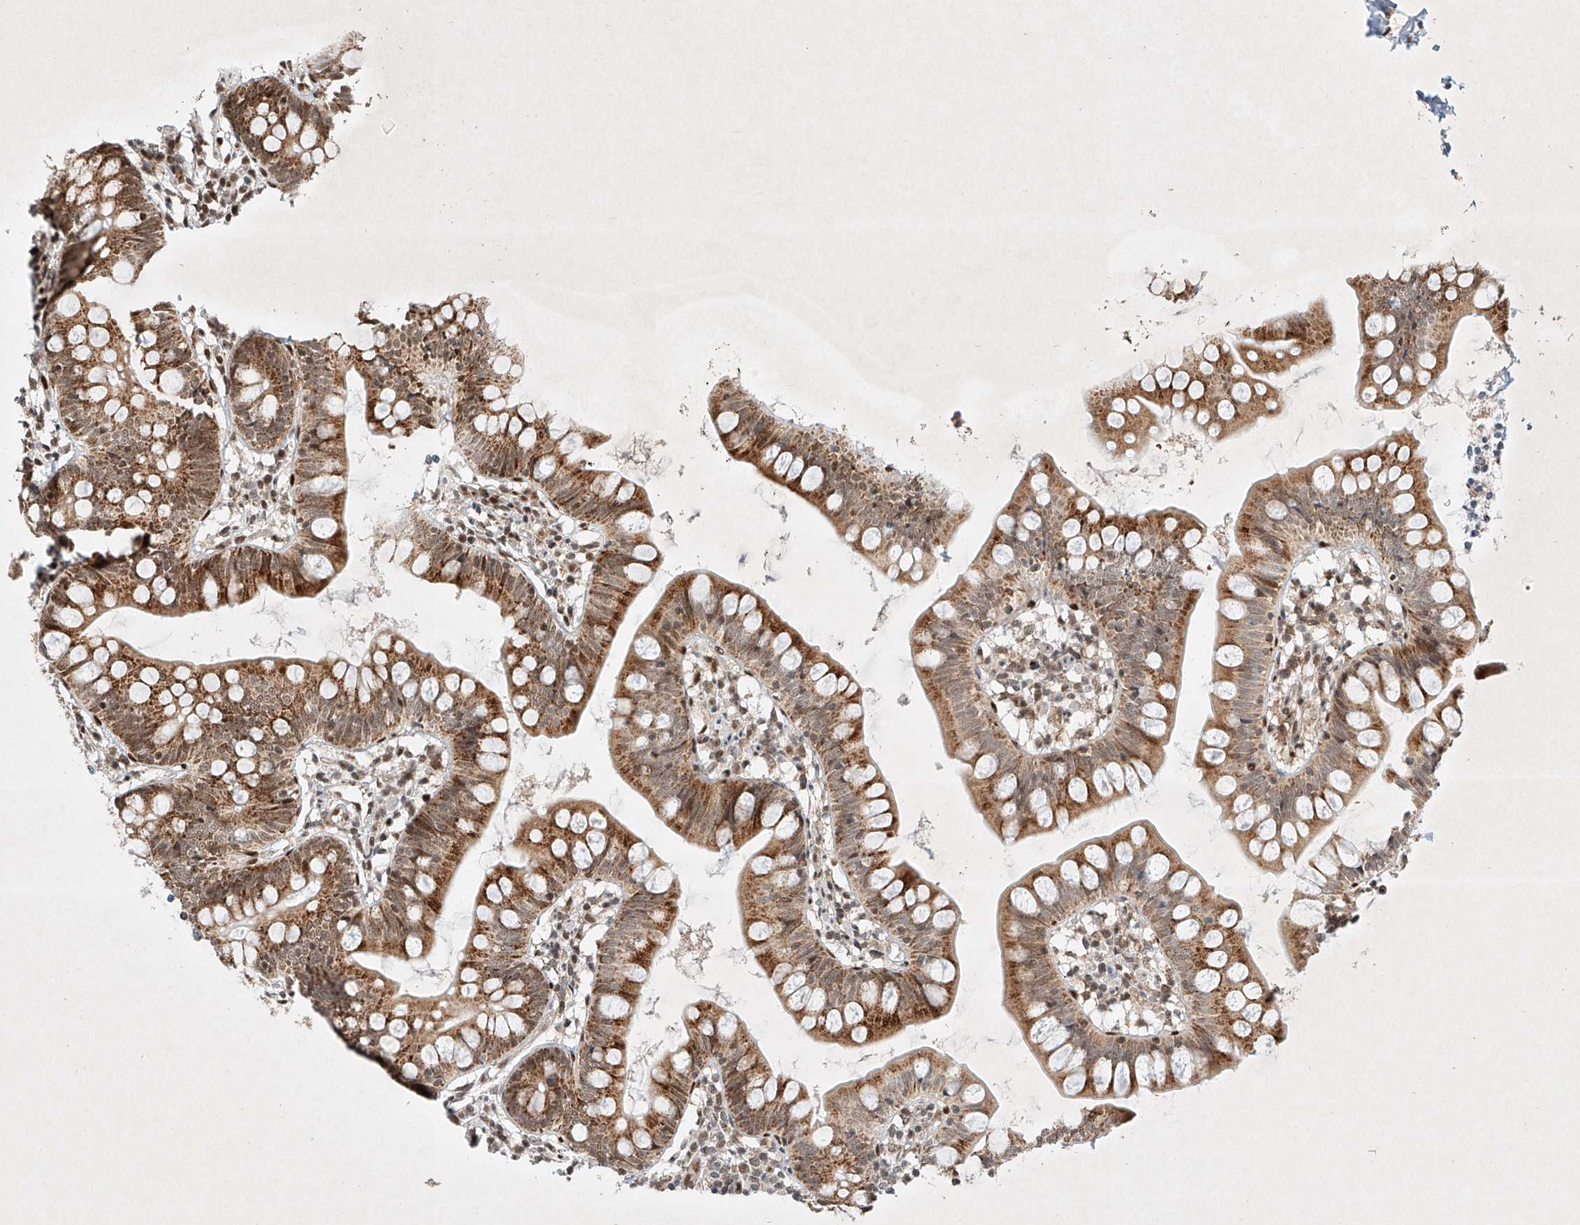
{"staining": {"intensity": "moderate", "quantity": ">75%", "location": "cytoplasmic/membranous"}, "tissue": "small intestine", "cell_type": "Glandular cells", "image_type": "normal", "snomed": [{"axis": "morphology", "description": "Normal tissue, NOS"}, {"axis": "topography", "description": "Small intestine"}], "caption": "Glandular cells show moderate cytoplasmic/membranous expression in approximately >75% of cells in normal small intestine.", "gene": "EPG5", "patient": {"sex": "male", "age": 7}}